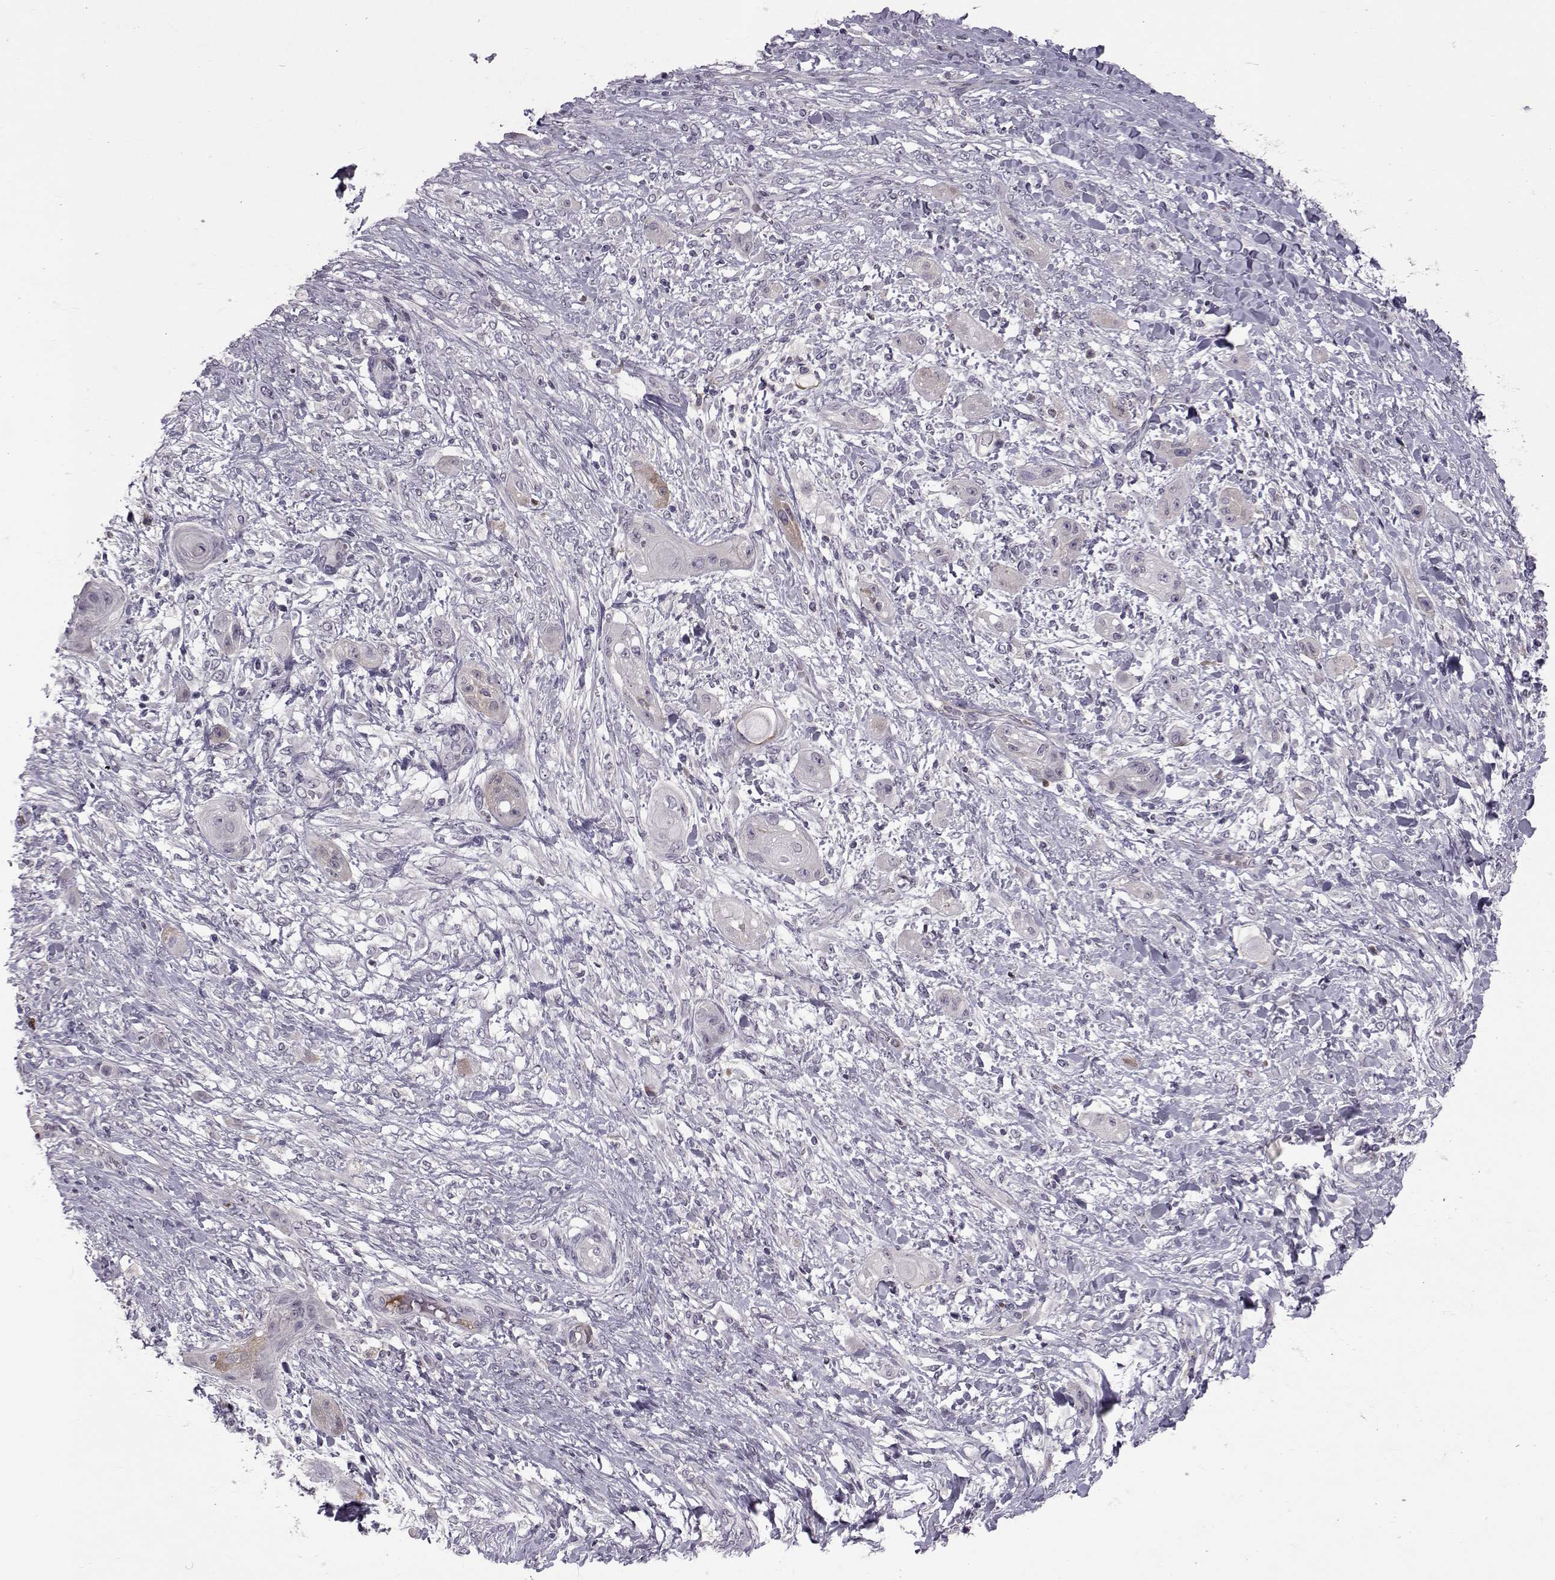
{"staining": {"intensity": "moderate", "quantity": "<25%", "location": "cytoplasmic/membranous"}, "tissue": "skin cancer", "cell_type": "Tumor cells", "image_type": "cancer", "snomed": [{"axis": "morphology", "description": "Squamous cell carcinoma, NOS"}, {"axis": "topography", "description": "Skin"}], "caption": "Protein staining shows moderate cytoplasmic/membranous positivity in approximately <25% of tumor cells in skin cancer (squamous cell carcinoma). The protein of interest is stained brown, and the nuclei are stained in blue (DAB IHC with brightfield microscopy, high magnification).", "gene": "TNFRSF11B", "patient": {"sex": "male", "age": 62}}